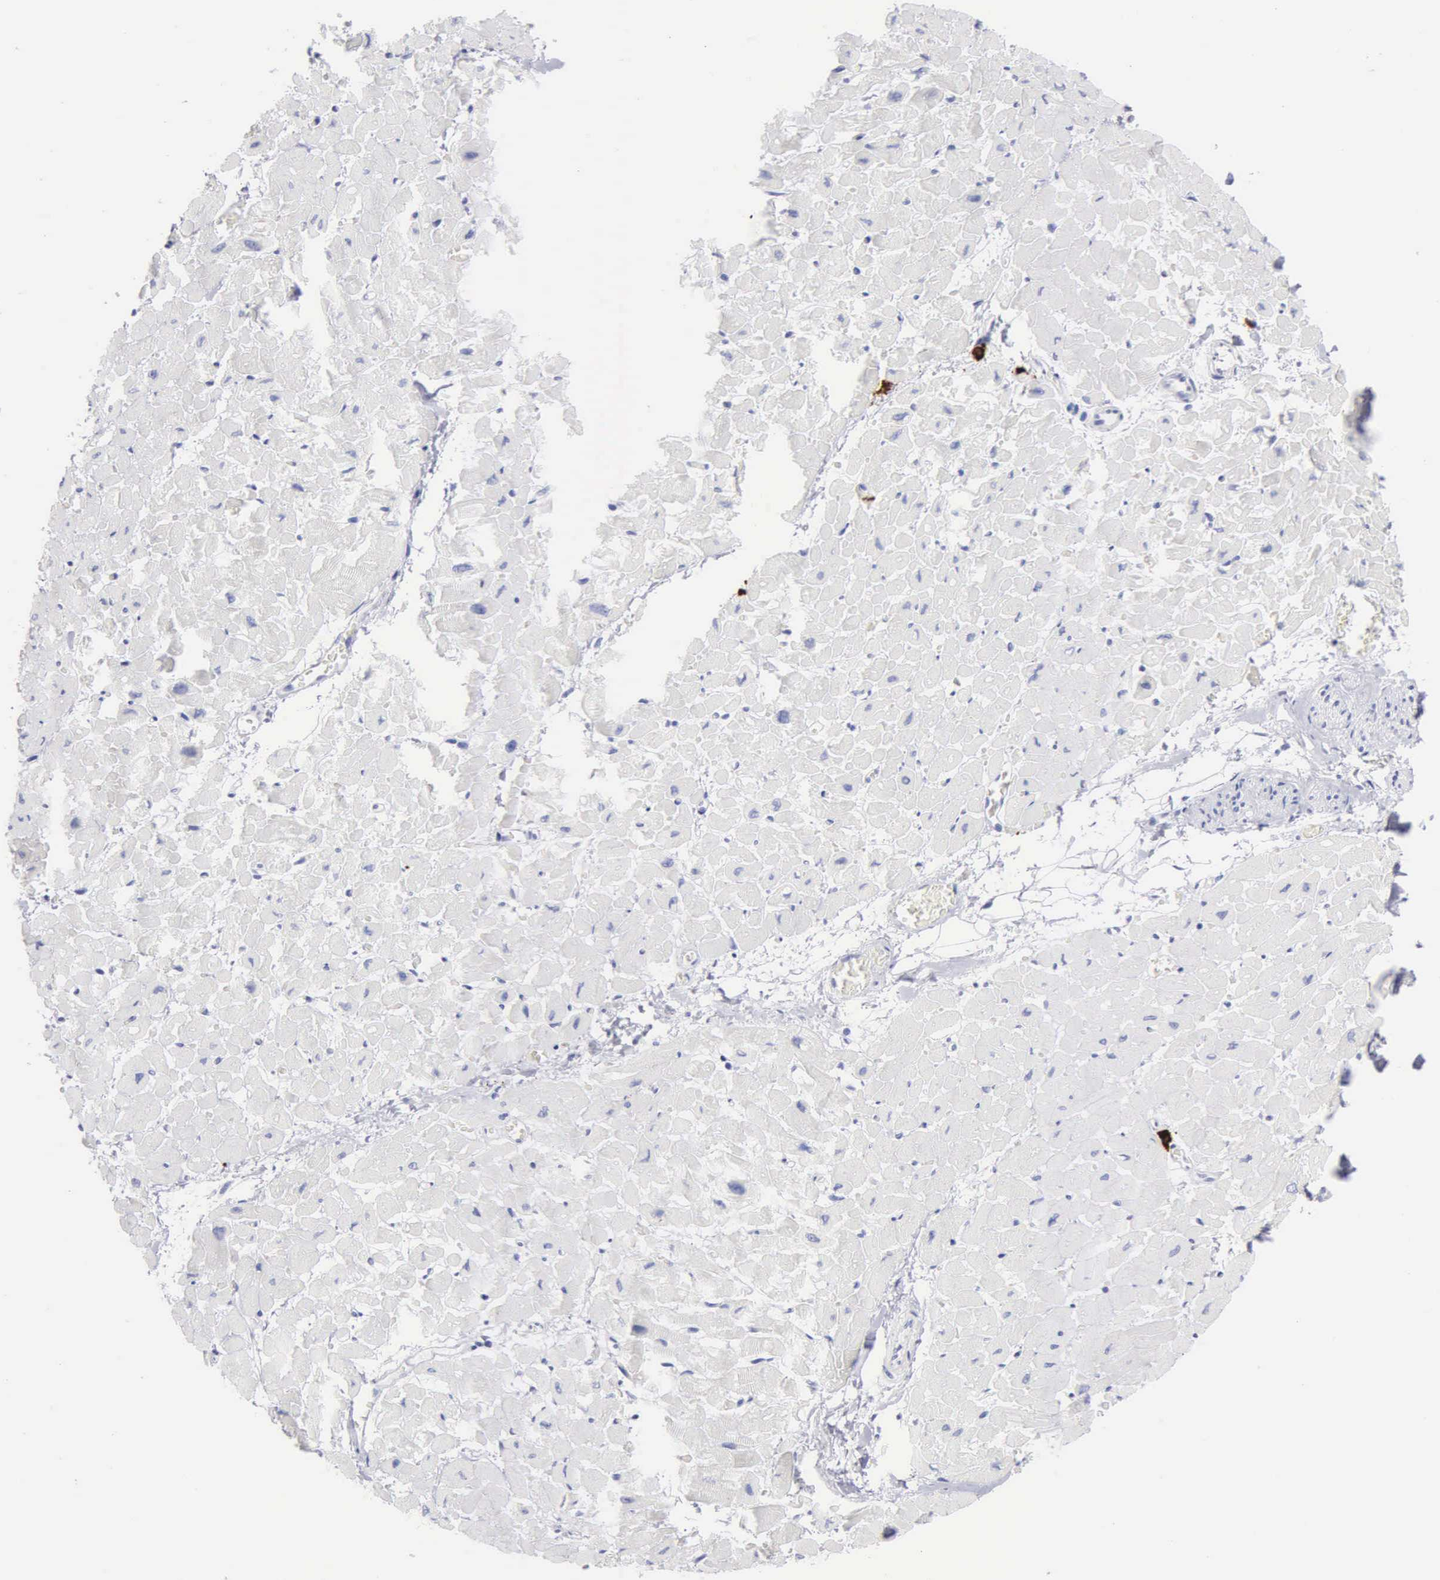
{"staining": {"intensity": "negative", "quantity": "none", "location": "none"}, "tissue": "heart muscle", "cell_type": "Cardiomyocytes", "image_type": "normal", "snomed": [{"axis": "morphology", "description": "Normal tissue, NOS"}, {"axis": "topography", "description": "Heart"}], "caption": "Immunohistochemistry (IHC) image of unremarkable human heart muscle stained for a protein (brown), which displays no staining in cardiomyocytes. (IHC, brightfield microscopy, high magnification).", "gene": "CTSG", "patient": {"sex": "male", "age": 45}}